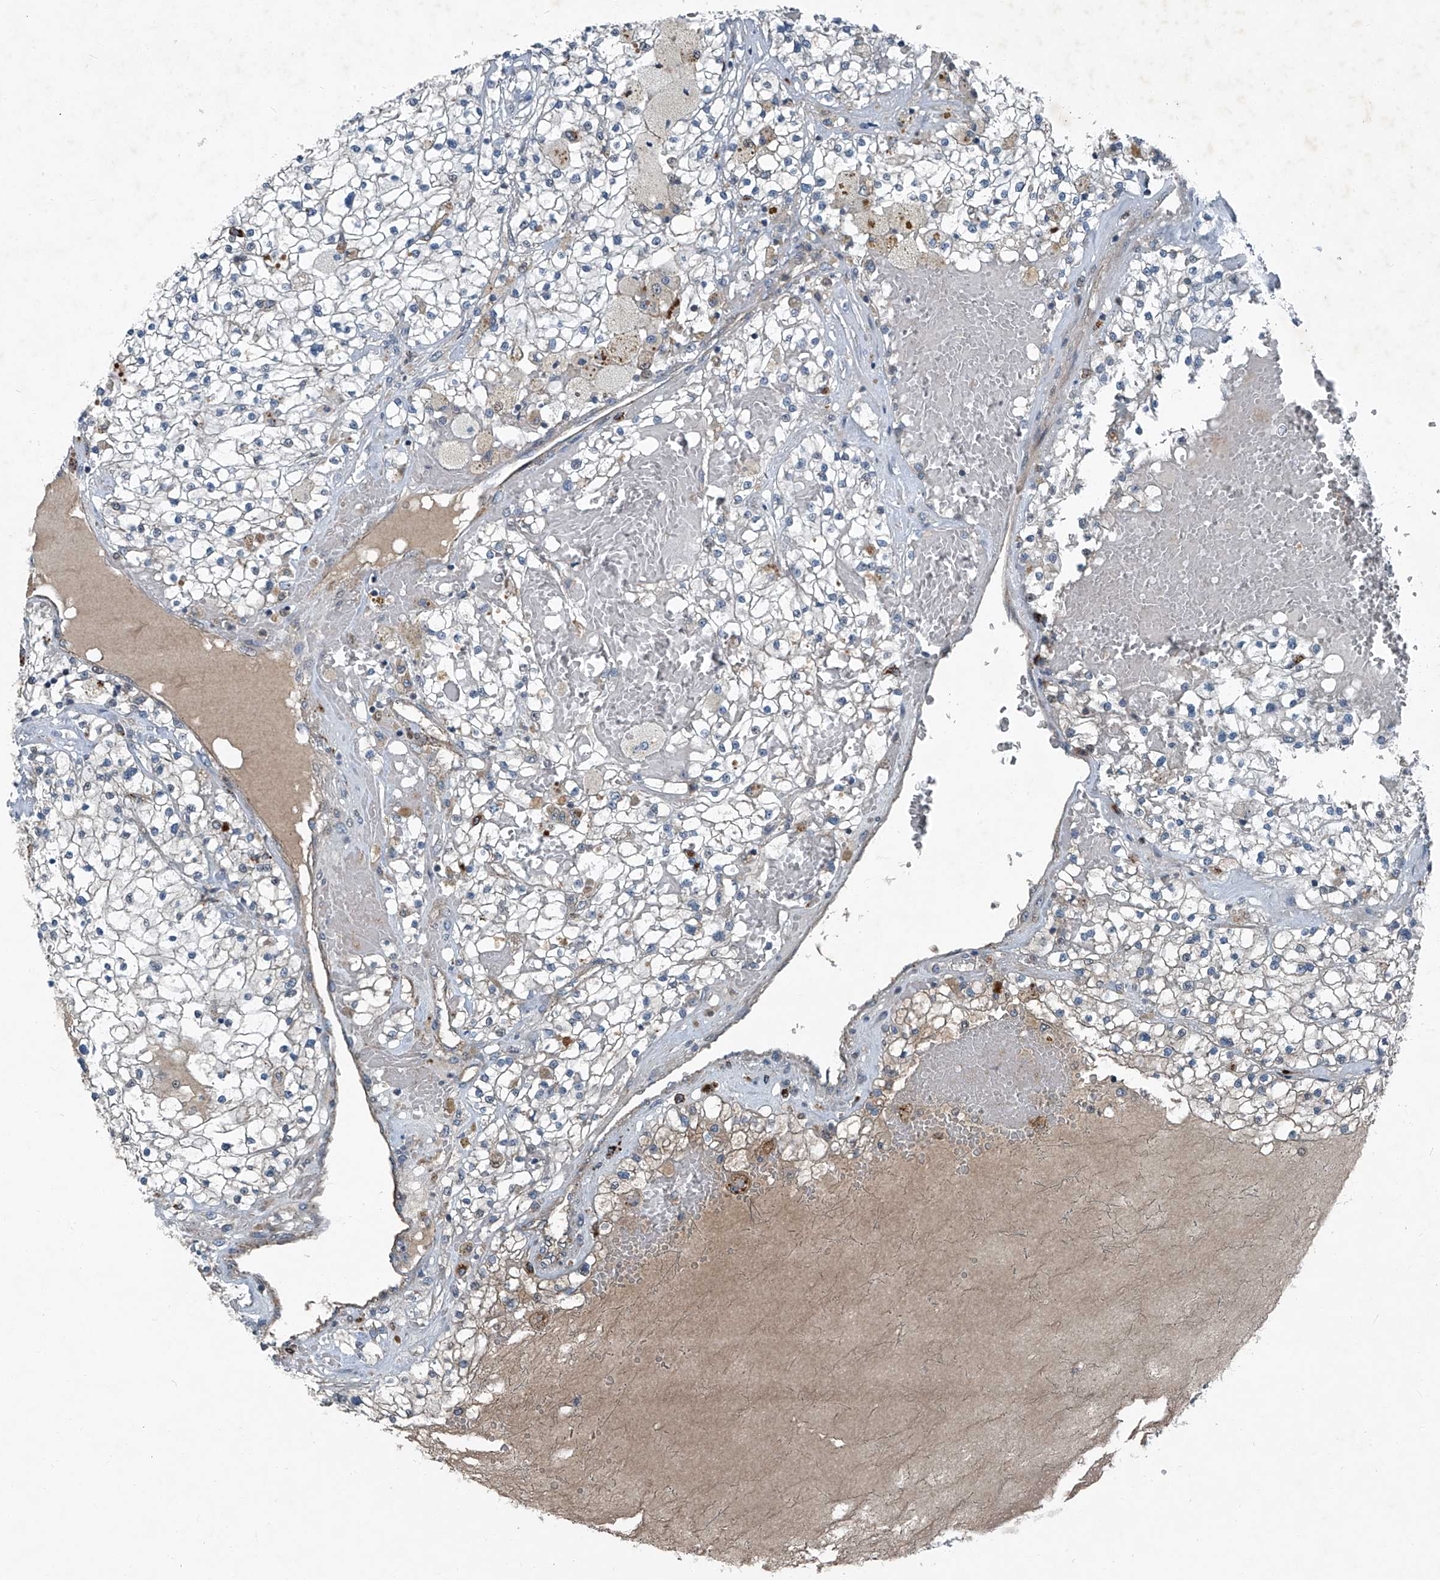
{"staining": {"intensity": "negative", "quantity": "none", "location": "none"}, "tissue": "renal cancer", "cell_type": "Tumor cells", "image_type": "cancer", "snomed": [{"axis": "morphology", "description": "Normal tissue, NOS"}, {"axis": "morphology", "description": "Adenocarcinoma, NOS"}, {"axis": "topography", "description": "Kidney"}], "caption": "Human renal adenocarcinoma stained for a protein using immunohistochemistry (IHC) demonstrates no positivity in tumor cells.", "gene": "SENP2", "patient": {"sex": "male", "age": 68}}